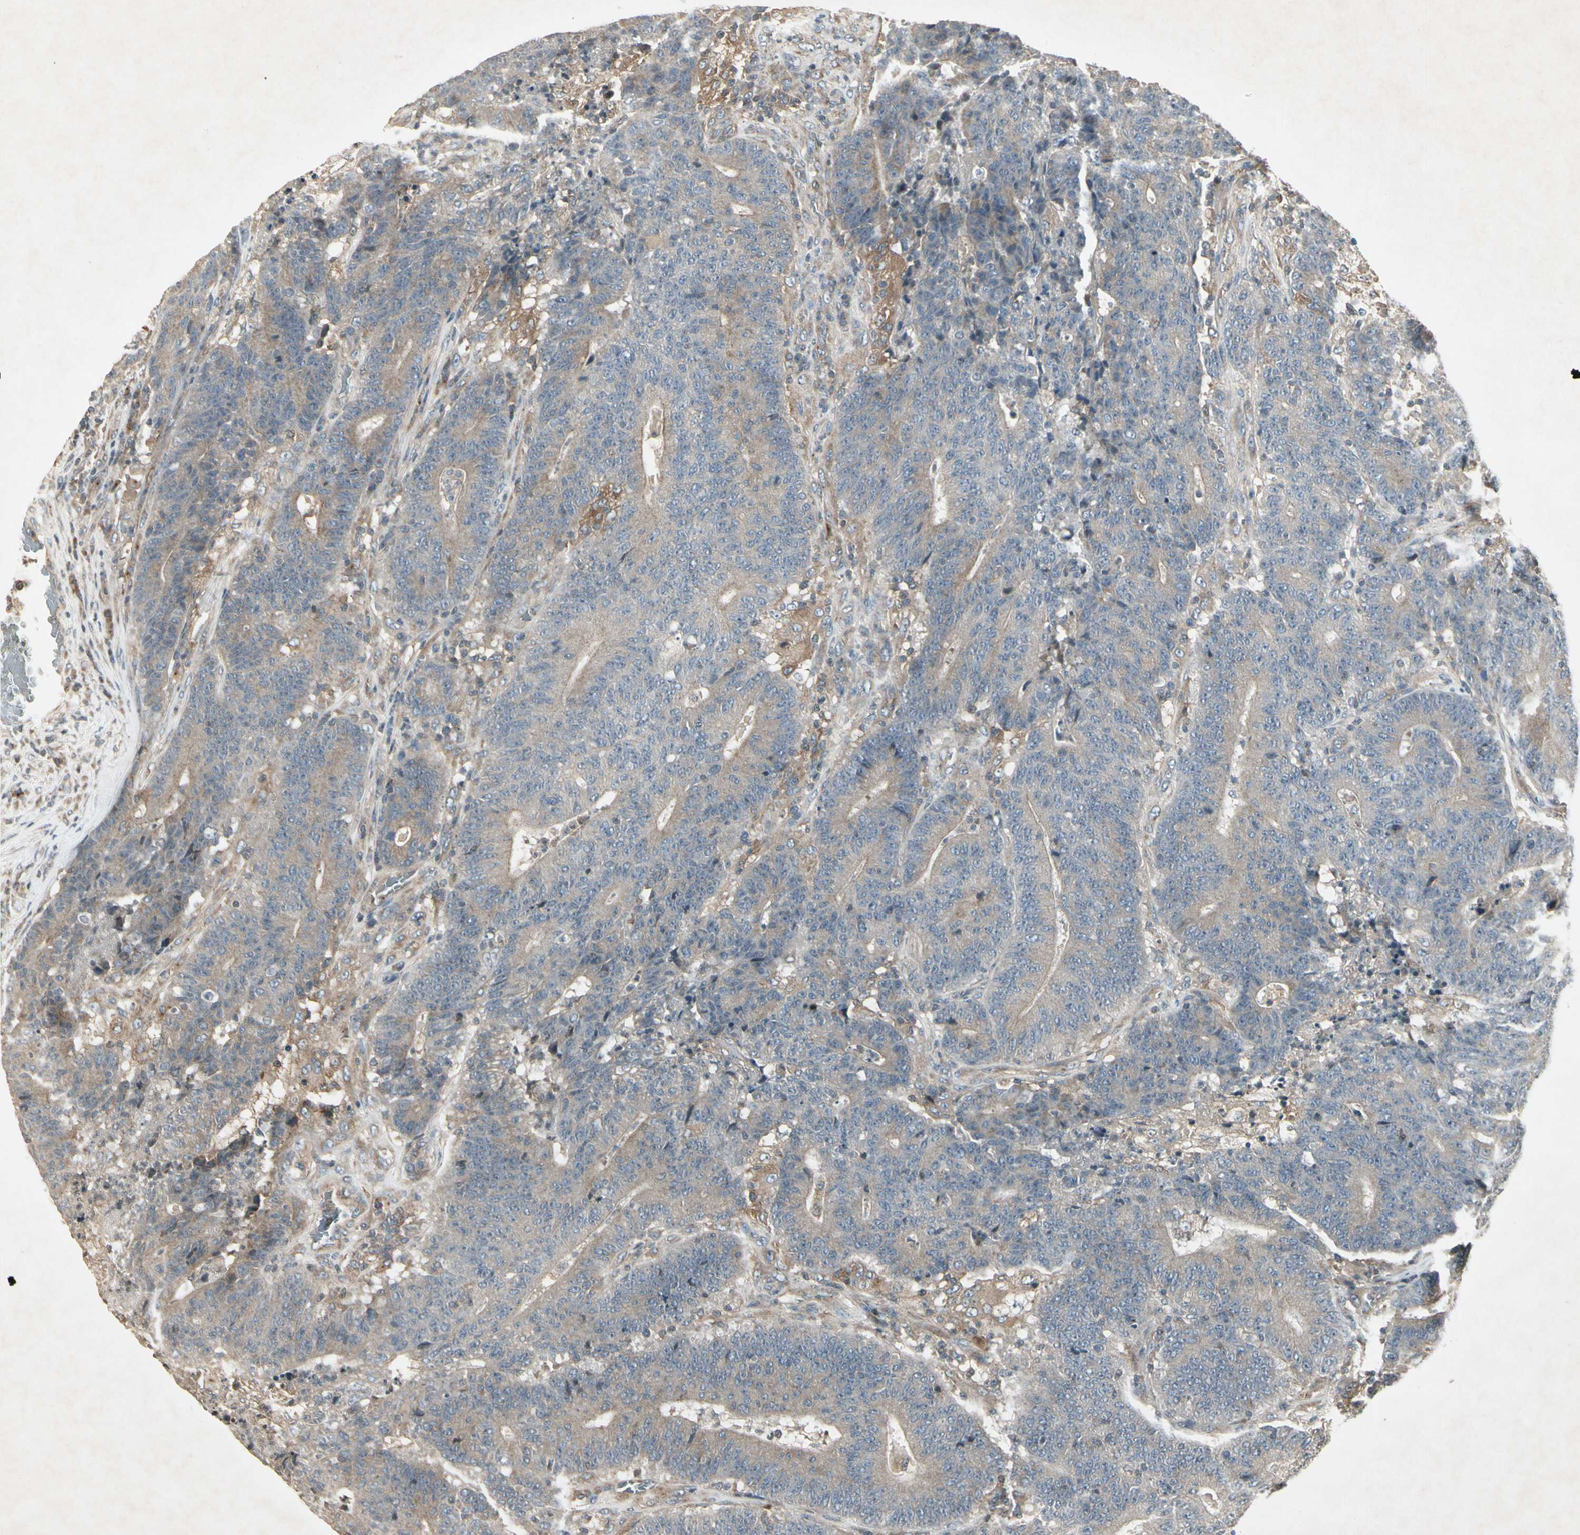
{"staining": {"intensity": "weak", "quantity": ">75%", "location": "cytoplasmic/membranous"}, "tissue": "colorectal cancer", "cell_type": "Tumor cells", "image_type": "cancer", "snomed": [{"axis": "morphology", "description": "Normal tissue, NOS"}, {"axis": "morphology", "description": "Adenocarcinoma, NOS"}, {"axis": "topography", "description": "Colon"}], "caption": "An IHC image of neoplastic tissue is shown. Protein staining in brown shows weak cytoplasmic/membranous positivity in colorectal adenocarcinoma within tumor cells.", "gene": "TEK", "patient": {"sex": "female", "age": 75}}